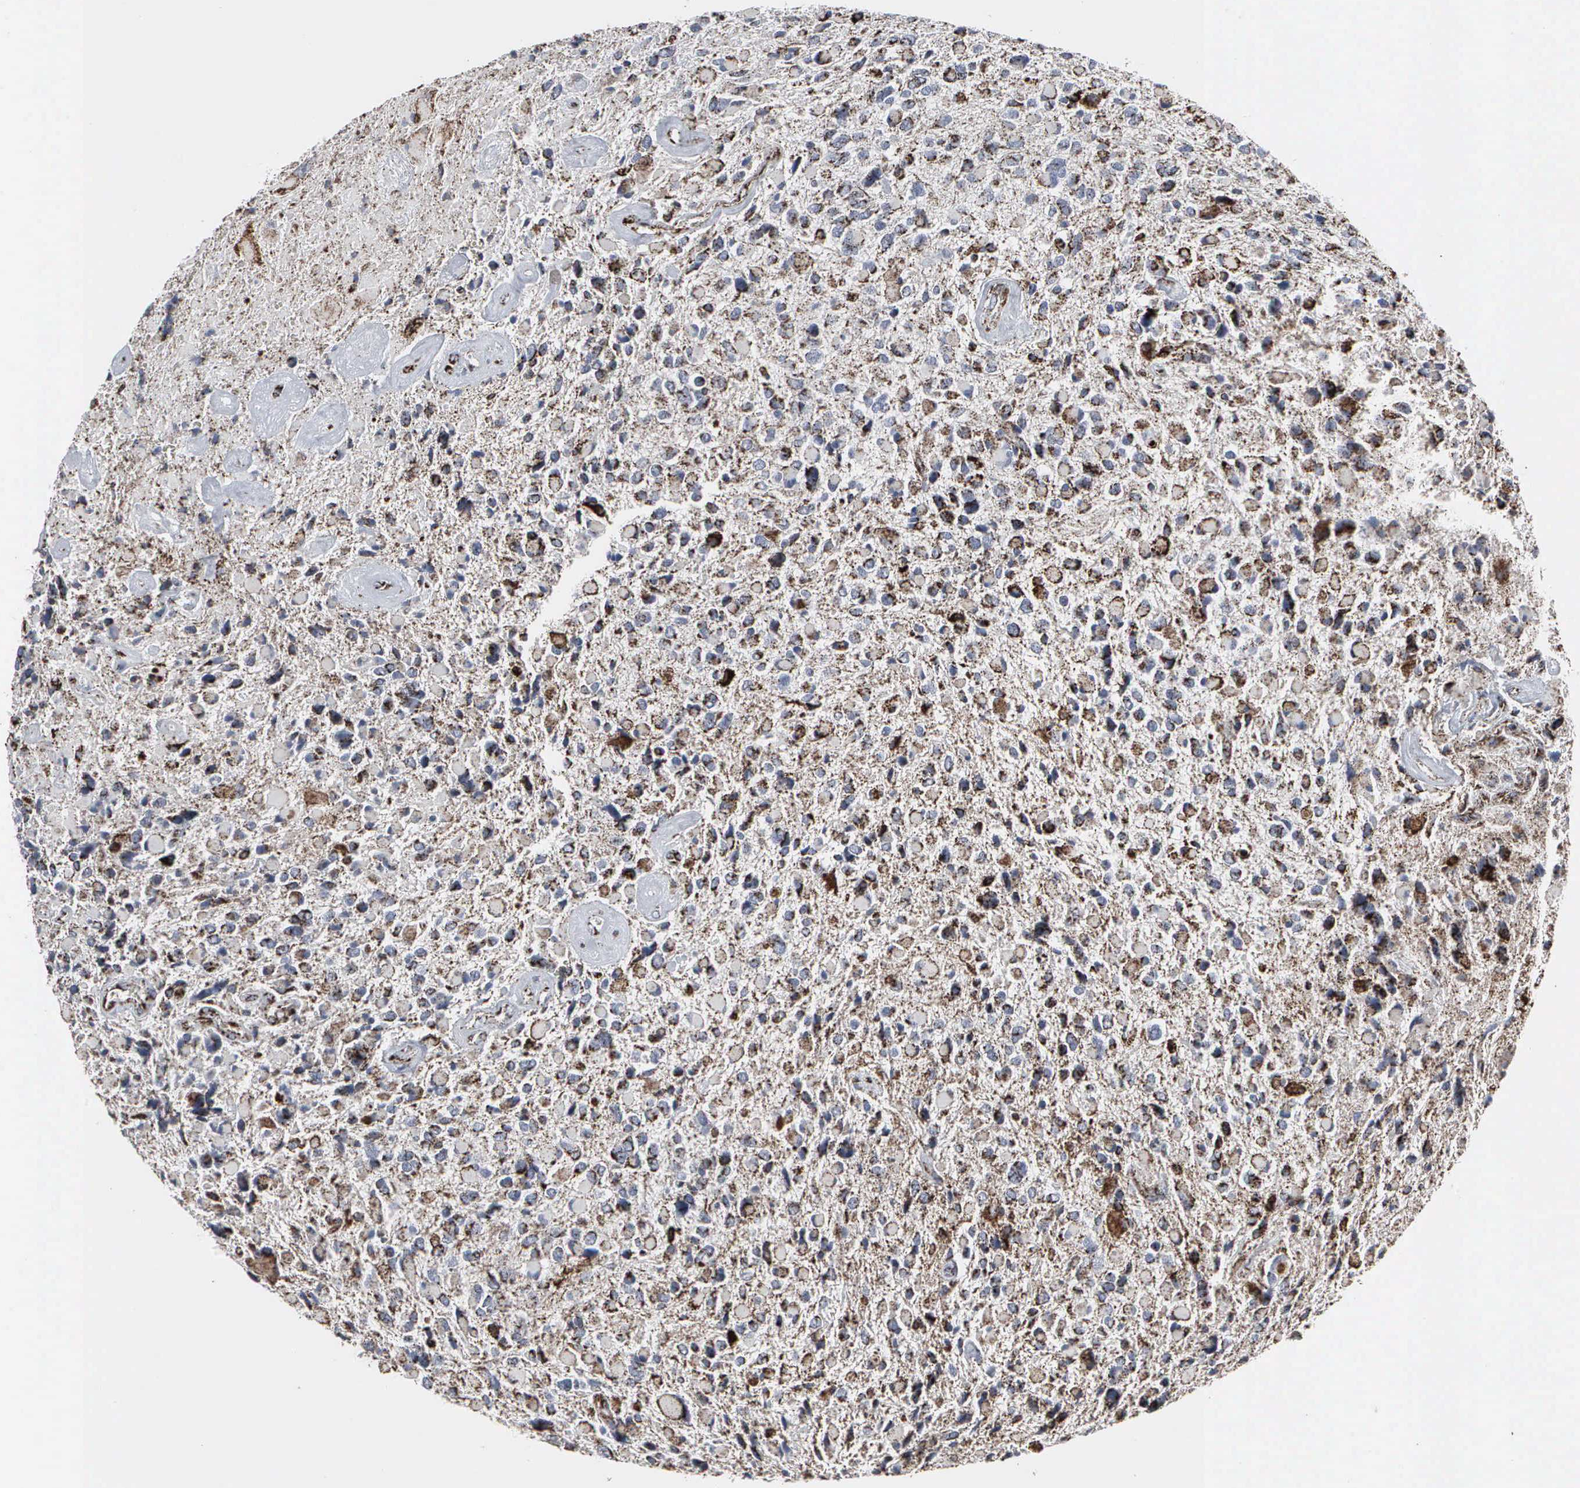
{"staining": {"intensity": "strong", "quantity": ">75%", "location": "cytoplasmic/membranous"}, "tissue": "glioma", "cell_type": "Tumor cells", "image_type": "cancer", "snomed": [{"axis": "morphology", "description": "Glioma, malignant, High grade"}, {"axis": "topography", "description": "Brain"}], "caption": "A brown stain labels strong cytoplasmic/membranous positivity of a protein in malignant glioma (high-grade) tumor cells.", "gene": "HSPA9", "patient": {"sex": "female", "age": 37}}